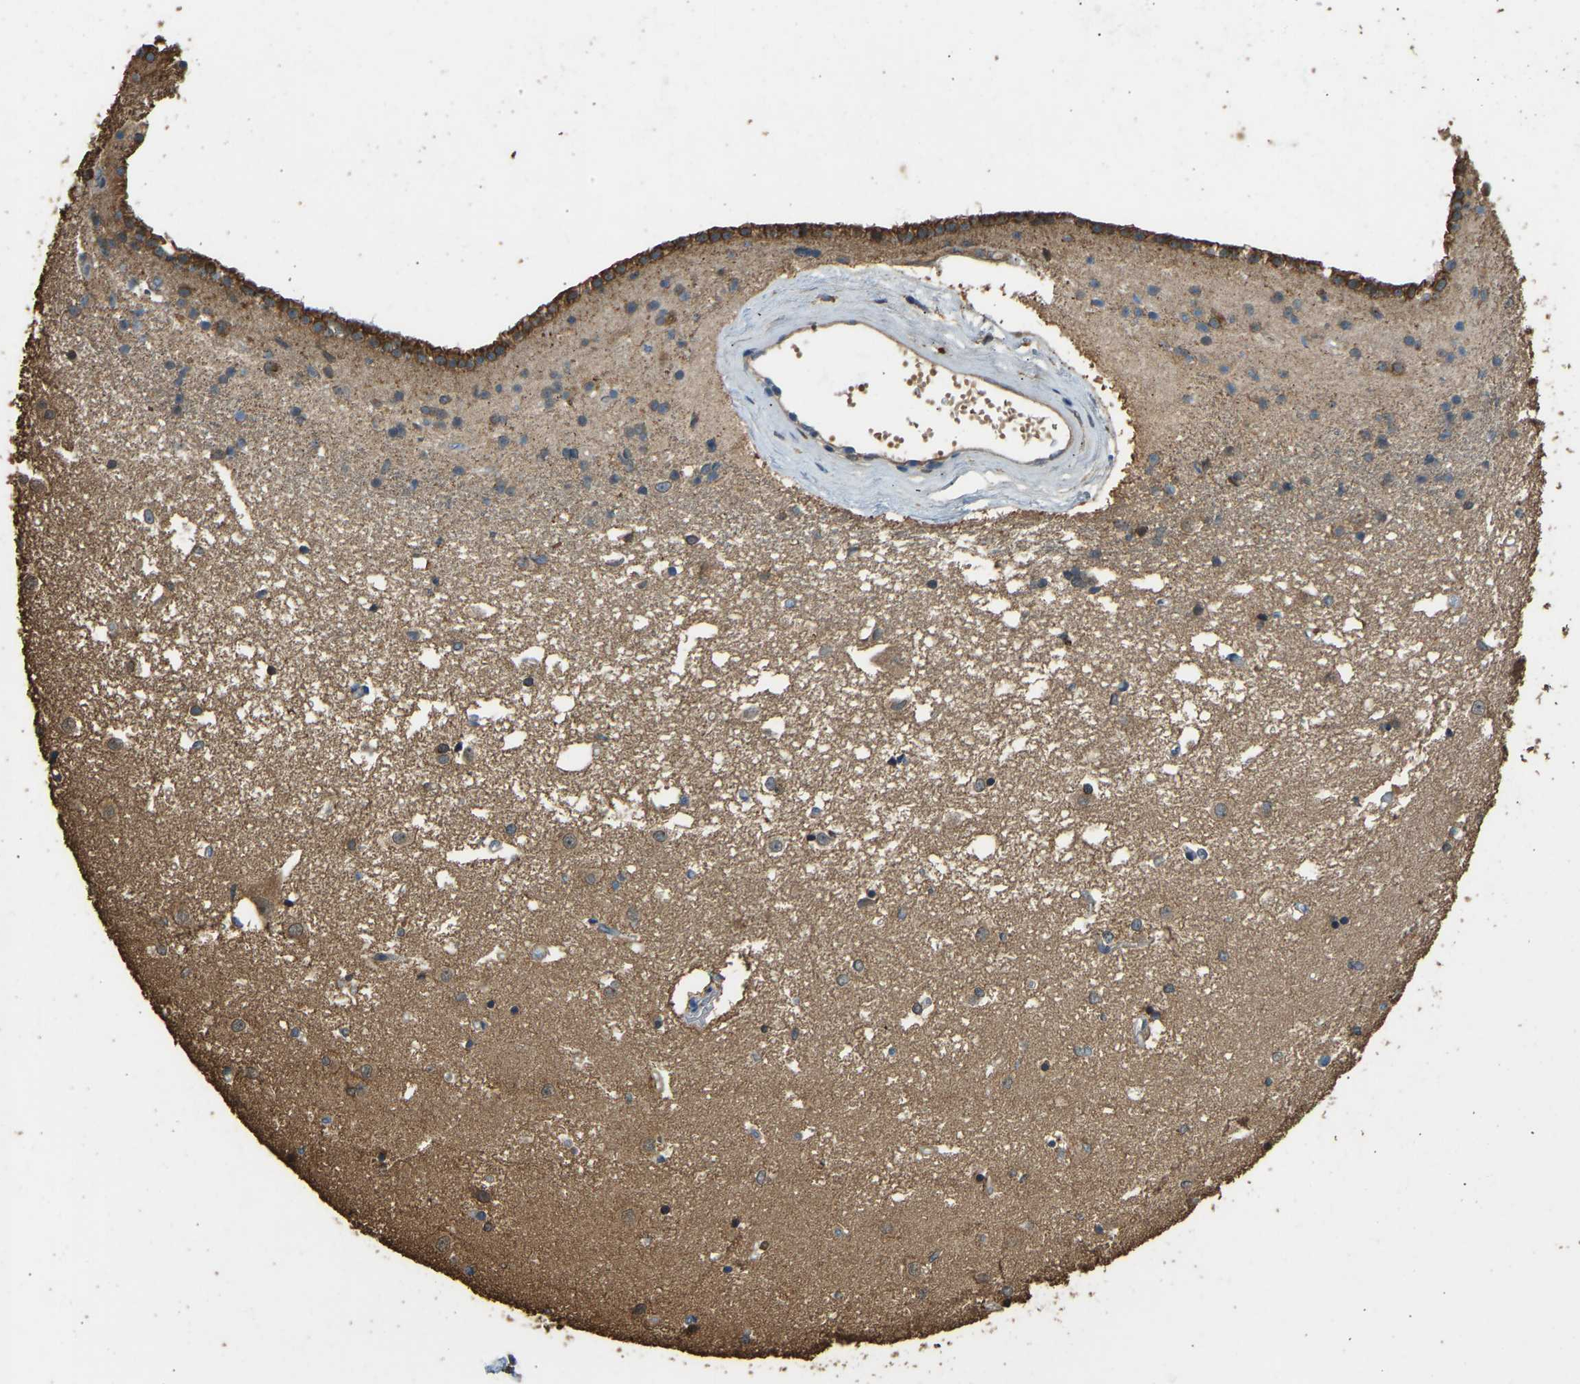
{"staining": {"intensity": "strong", "quantity": "<25%", "location": "cytoplasmic/membranous"}, "tissue": "caudate", "cell_type": "Glial cells", "image_type": "normal", "snomed": [{"axis": "morphology", "description": "Normal tissue, NOS"}, {"axis": "topography", "description": "Lateral ventricle wall"}], "caption": "IHC (DAB (3,3'-diaminobenzidine)) staining of unremarkable human caudate demonstrates strong cytoplasmic/membranous protein positivity in approximately <25% of glial cells. The protein of interest is stained brown, and the nuclei are stained in blue (DAB IHC with brightfield microscopy, high magnification).", "gene": "OS9", "patient": {"sex": "male", "age": 45}}